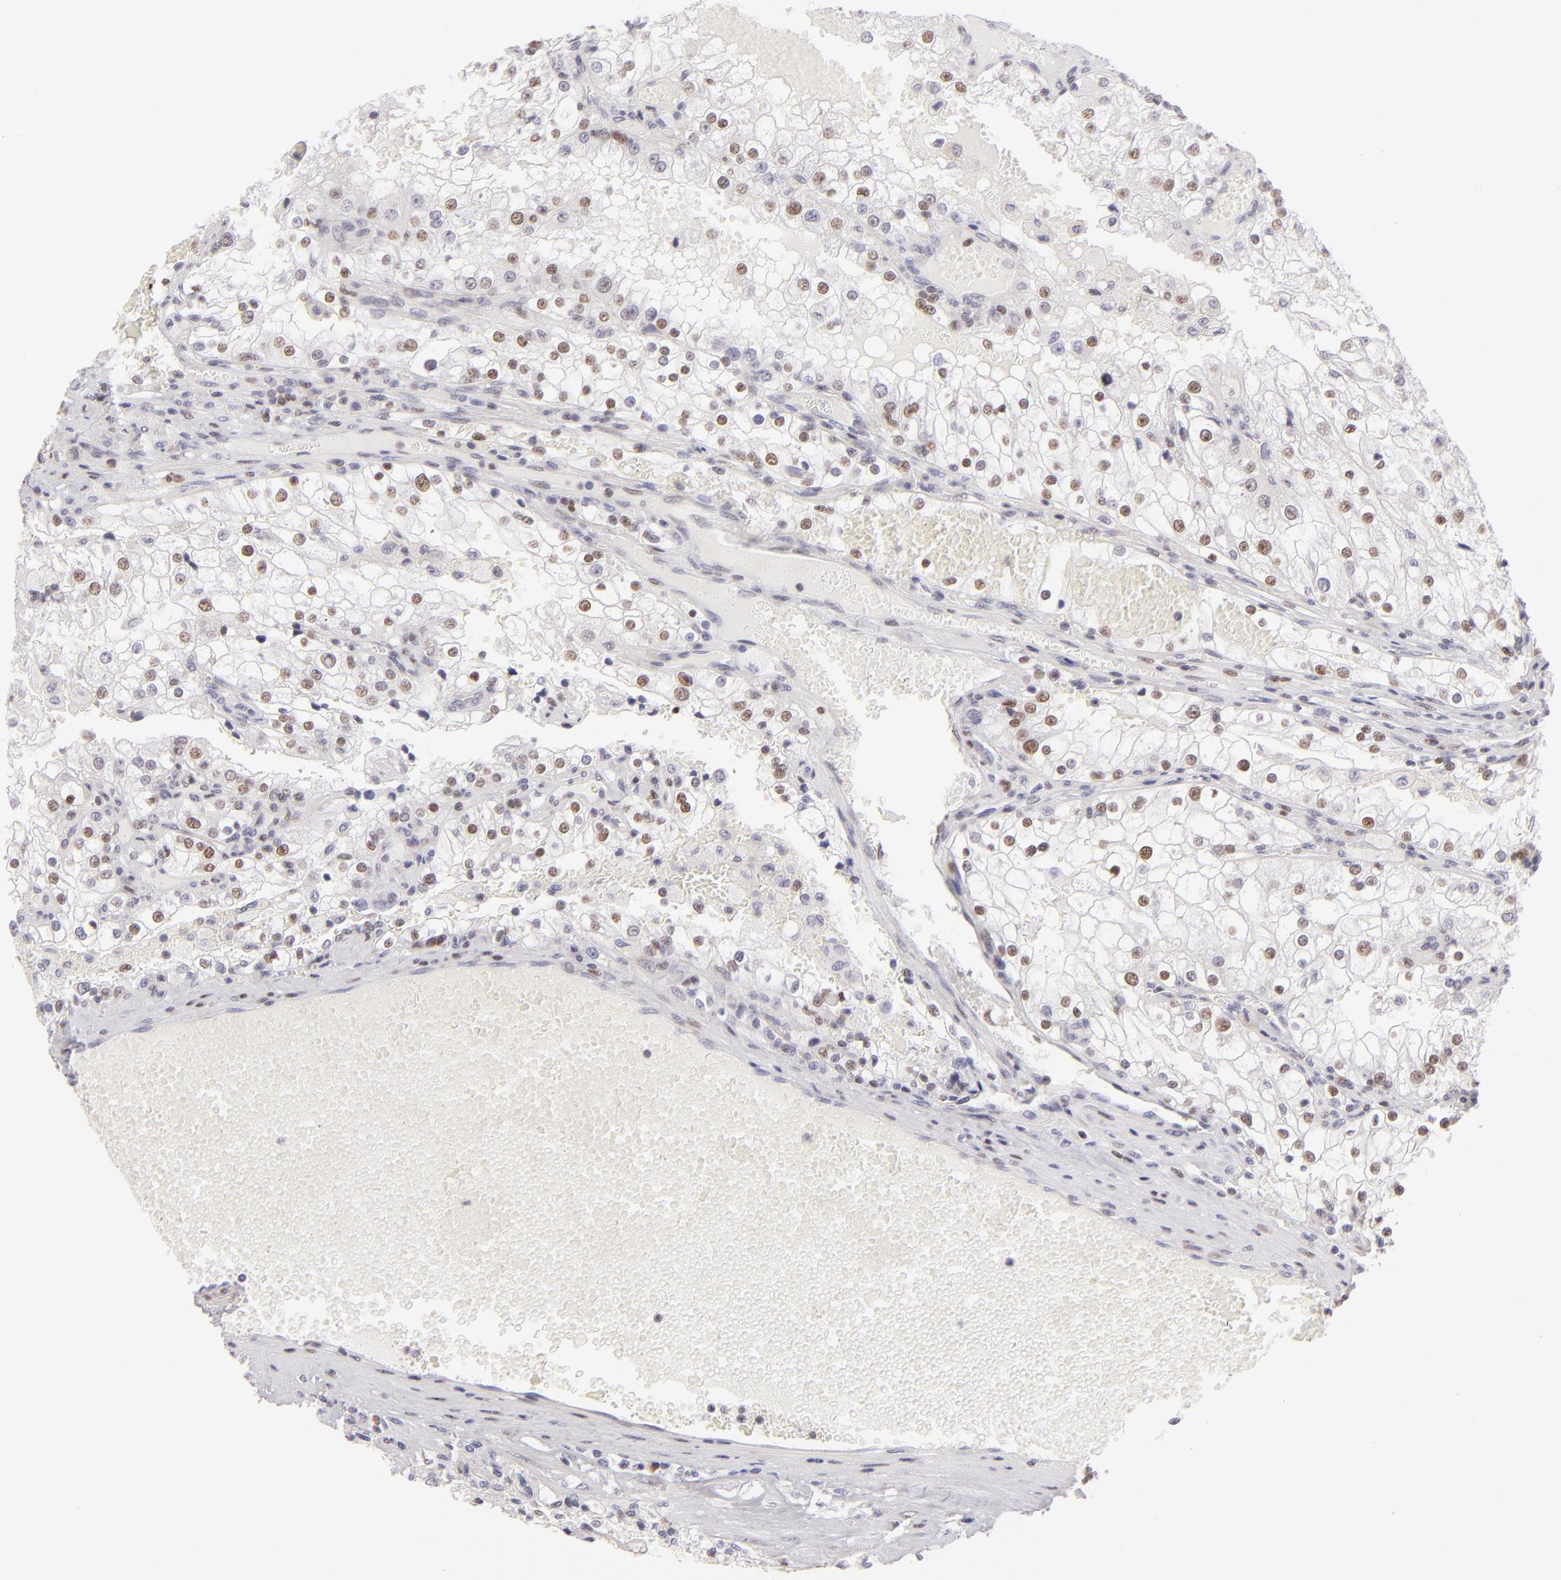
{"staining": {"intensity": "weak", "quantity": "<25%", "location": "nuclear"}, "tissue": "renal cancer", "cell_type": "Tumor cells", "image_type": "cancer", "snomed": [{"axis": "morphology", "description": "Adenocarcinoma, NOS"}, {"axis": "topography", "description": "Kidney"}], "caption": "Human renal adenocarcinoma stained for a protein using IHC demonstrates no staining in tumor cells.", "gene": "POU2F1", "patient": {"sex": "female", "age": 74}}